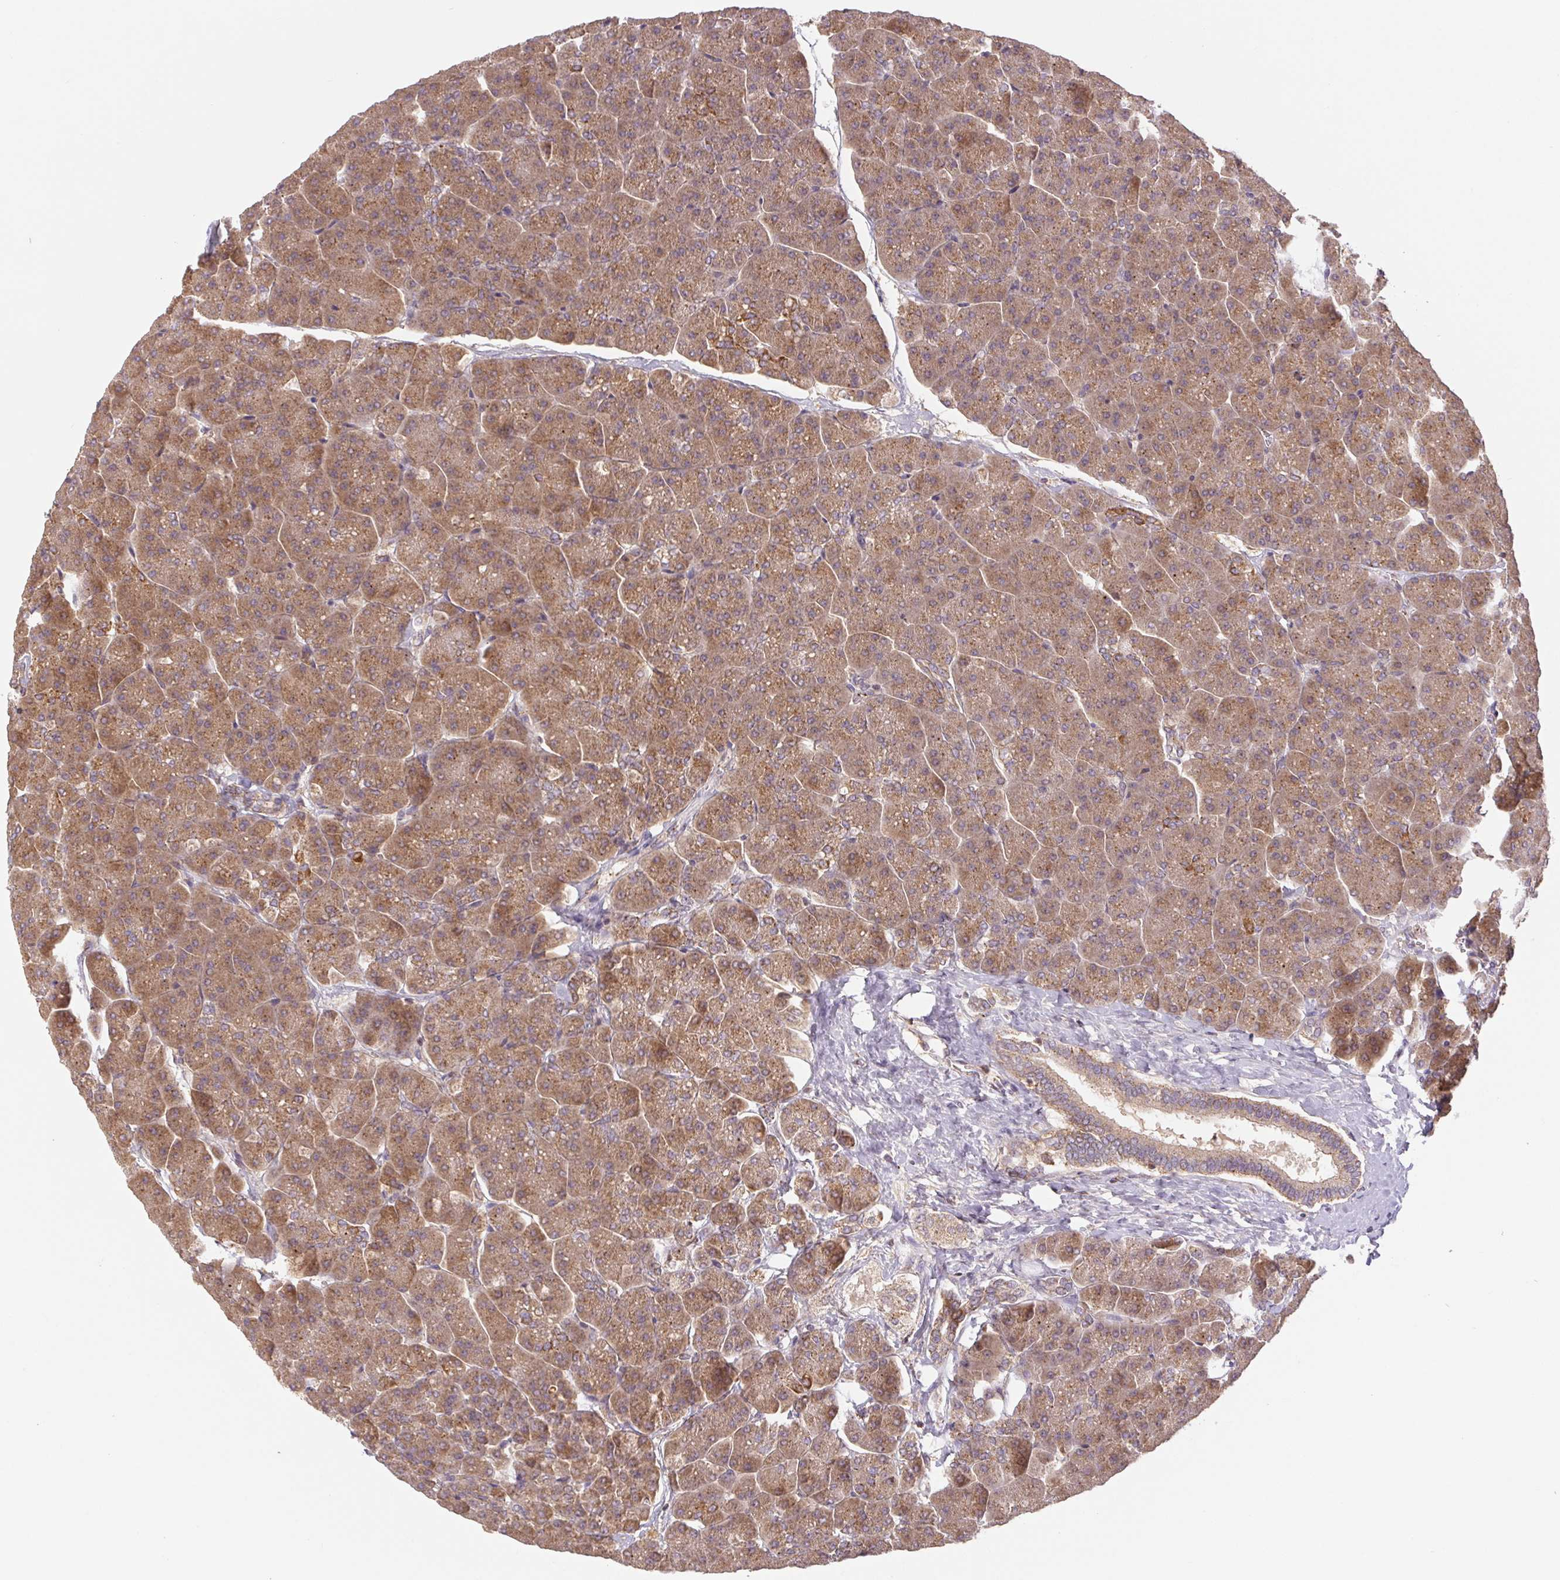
{"staining": {"intensity": "moderate", "quantity": ">75%", "location": "cytoplasmic/membranous"}, "tissue": "pancreas", "cell_type": "Exocrine glandular cells", "image_type": "normal", "snomed": [{"axis": "morphology", "description": "Normal tissue, NOS"}, {"axis": "topography", "description": "Pancreas"}, {"axis": "topography", "description": "Peripheral nerve tissue"}], "caption": "This image exhibits IHC staining of benign pancreas, with medium moderate cytoplasmic/membranous positivity in approximately >75% of exocrine glandular cells.", "gene": "MTHFD1L", "patient": {"sex": "male", "age": 54}}